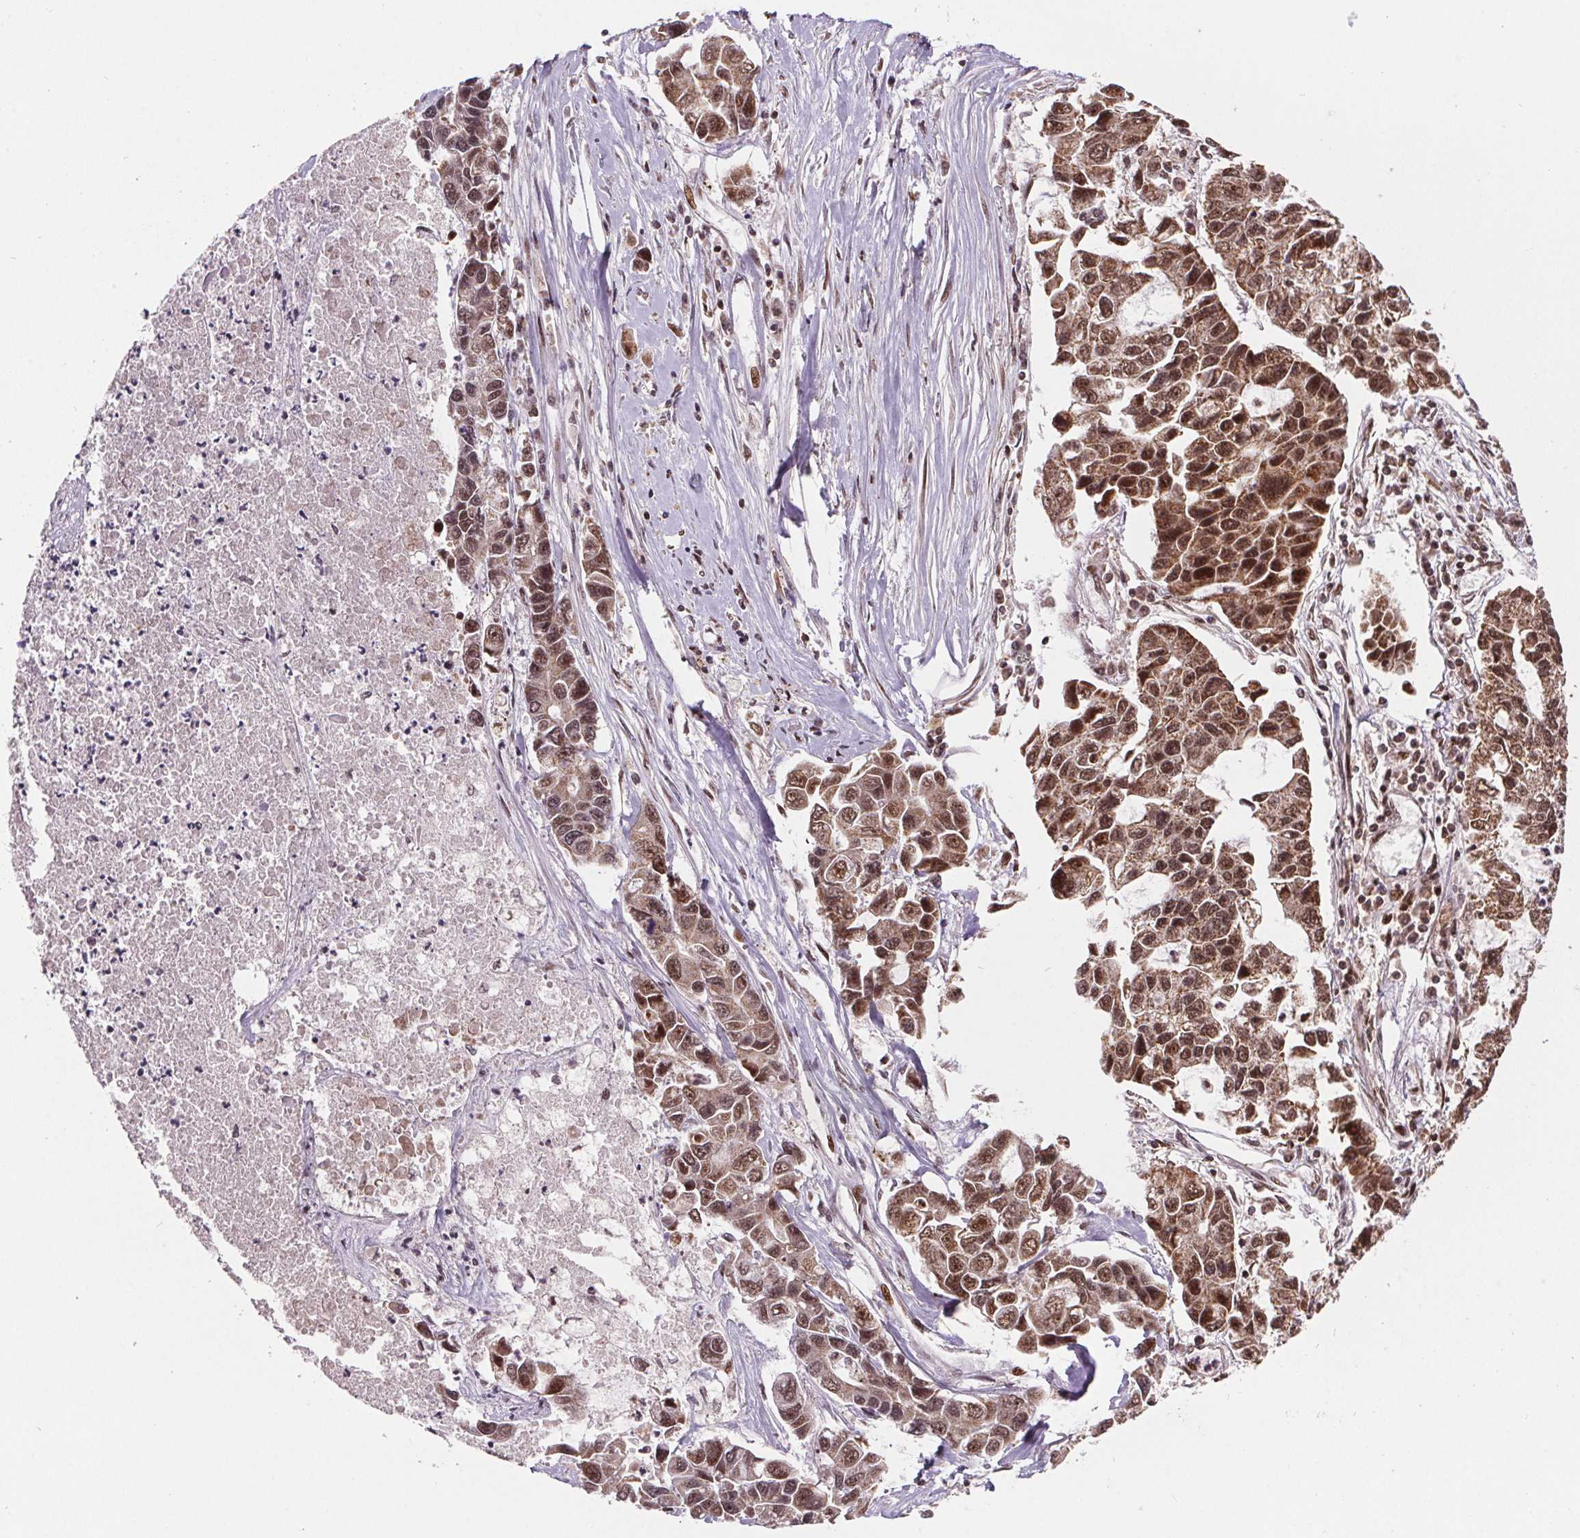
{"staining": {"intensity": "moderate", "quantity": ">75%", "location": "cytoplasmic/membranous,nuclear"}, "tissue": "lung cancer", "cell_type": "Tumor cells", "image_type": "cancer", "snomed": [{"axis": "morphology", "description": "Adenocarcinoma, NOS"}, {"axis": "topography", "description": "Bronchus"}, {"axis": "topography", "description": "Lung"}], "caption": "Protein expression analysis of human lung adenocarcinoma reveals moderate cytoplasmic/membranous and nuclear expression in about >75% of tumor cells.", "gene": "SNRNP35", "patient": {"sex": "female", "age": 51}}